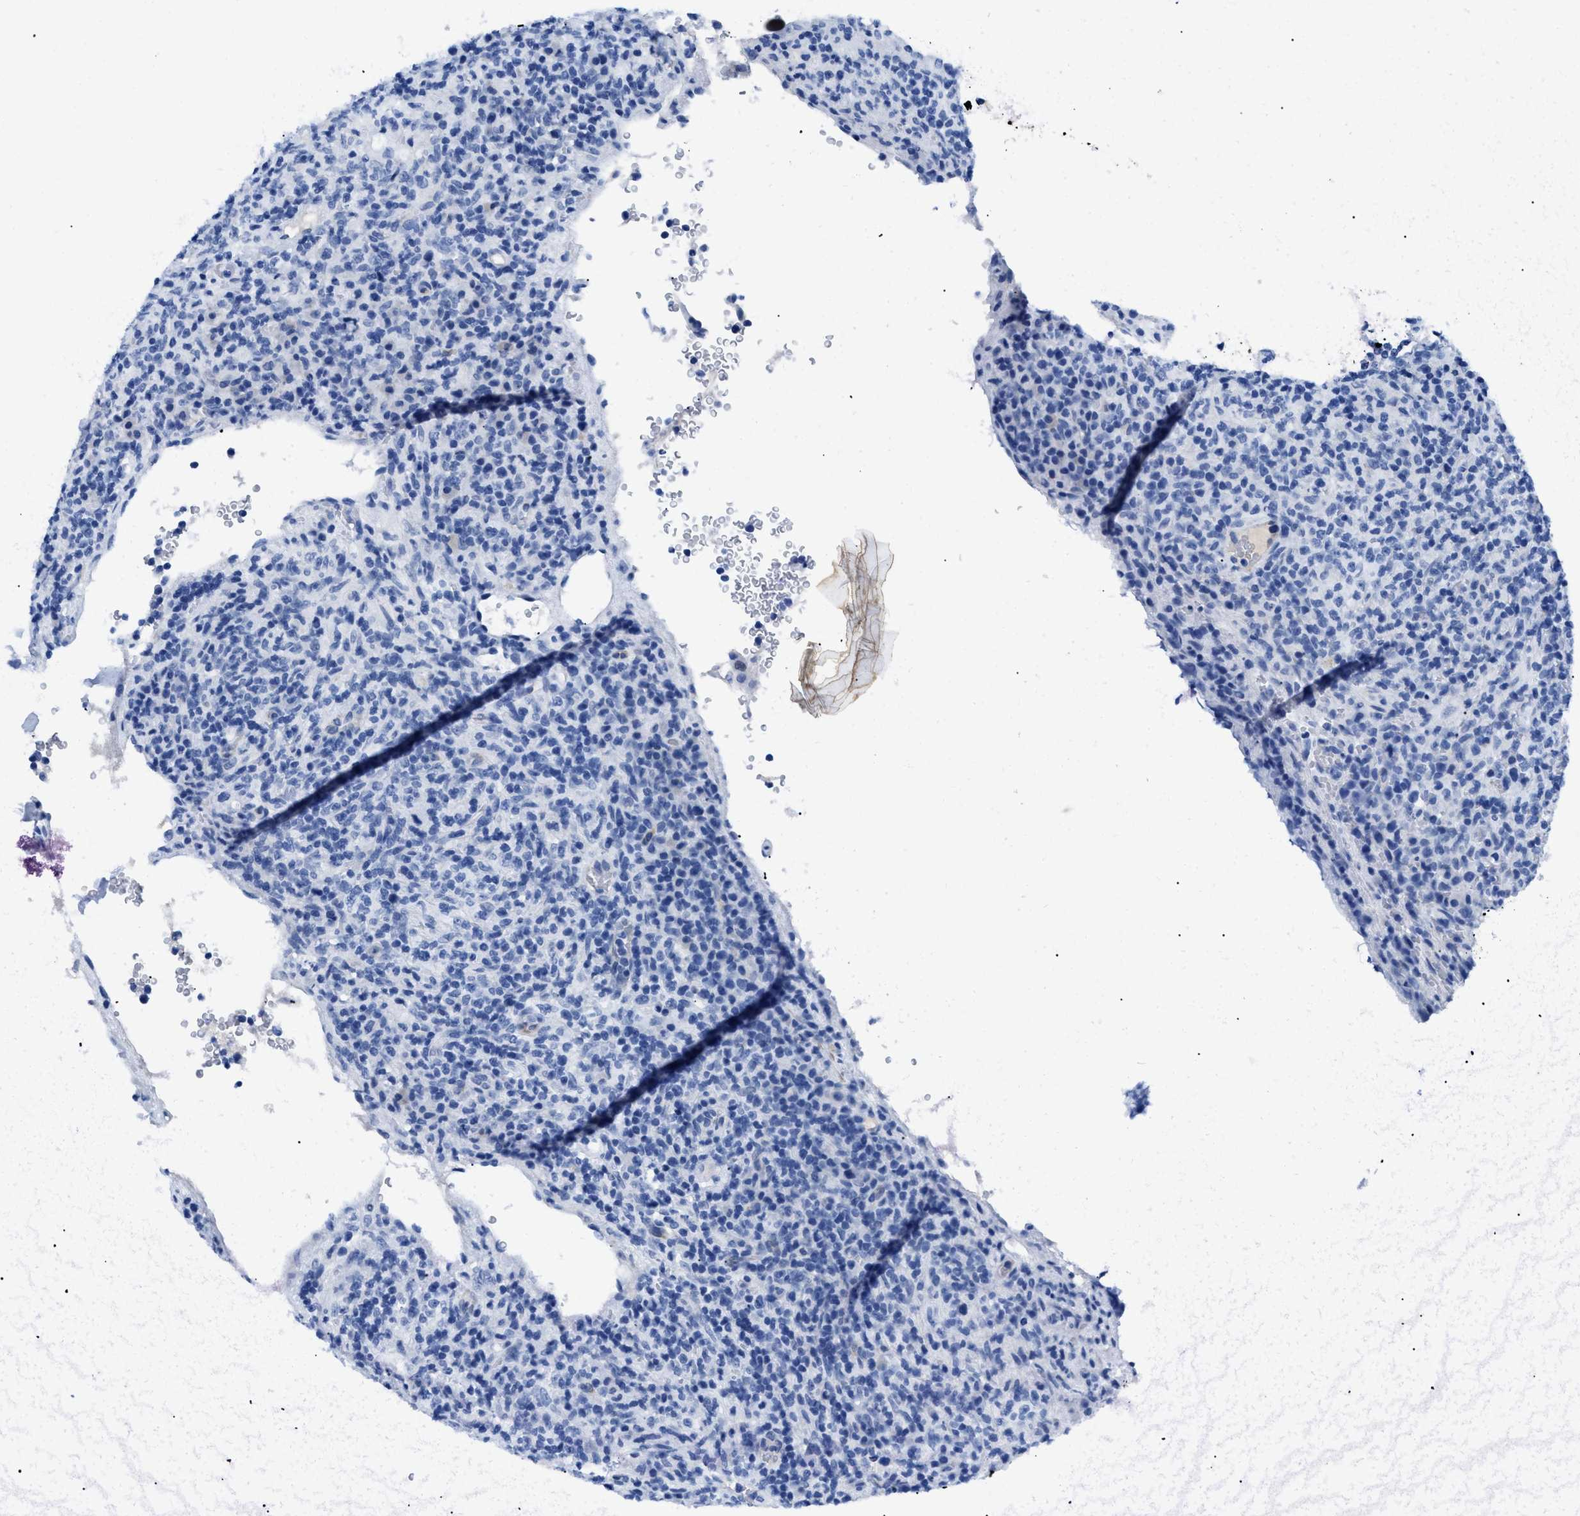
{"staining": {"intensity": "negative", "quantity": "none", "location": "none"}, "tissue": "lymphoma", "cell_type": "Tumor cells", "image_type": "cancer", "snomed": [{"axis": "morphology", "description": "Malignant lymphoma, non-Hodgkin's type, High grade"}, {"axis": "topography", "description": "Lymph node"}], "caption": "Lymphoma was stained to show a protein in brown. There is no significant expression in tumor cells.", "gene": "TMEM68", "patient": {"sex": "female", "age": 76}}